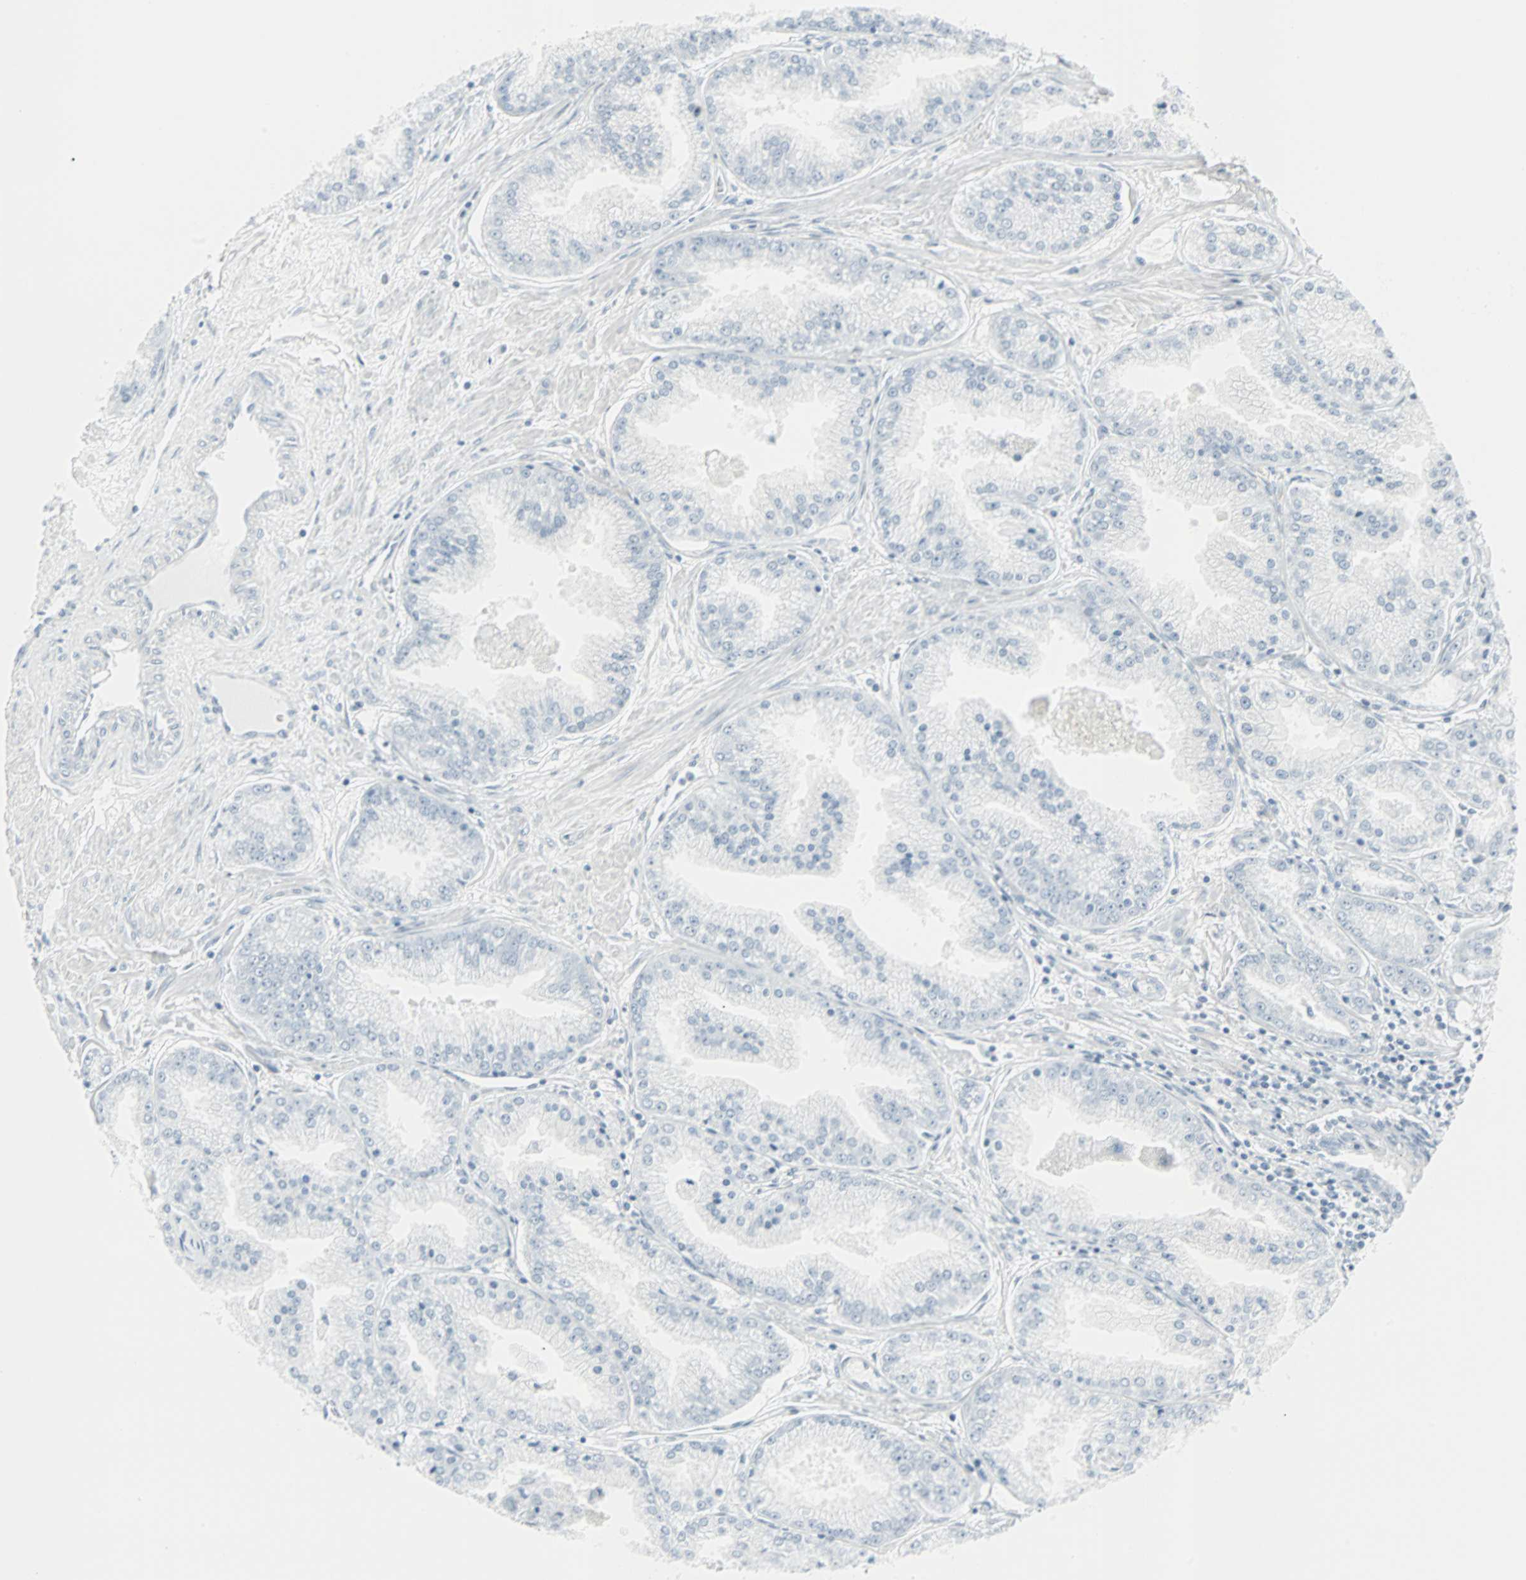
{"staining": {"intensity": "negative", "quantity": "none", "location": "none"}, "tissue": "prostate cancer", "cell_type": "Tumor cells", "image_type": "cancer", "snomed": [{"axis": "morphology", "description": "Adenocarcinoma, High grade"}, {"axis": "topography", "description": "Prostate"}], "caption": "Prostate cancer (high-grade adenocarcinoma) was stained to show a protein in brown. There is no significant positivity in tumor cells. (DAB immunohistochemistry visualized using brightfield microscopy, high magnification).", "gene": "LANCL3", "patient": {"sex": "male", "age": 61}}